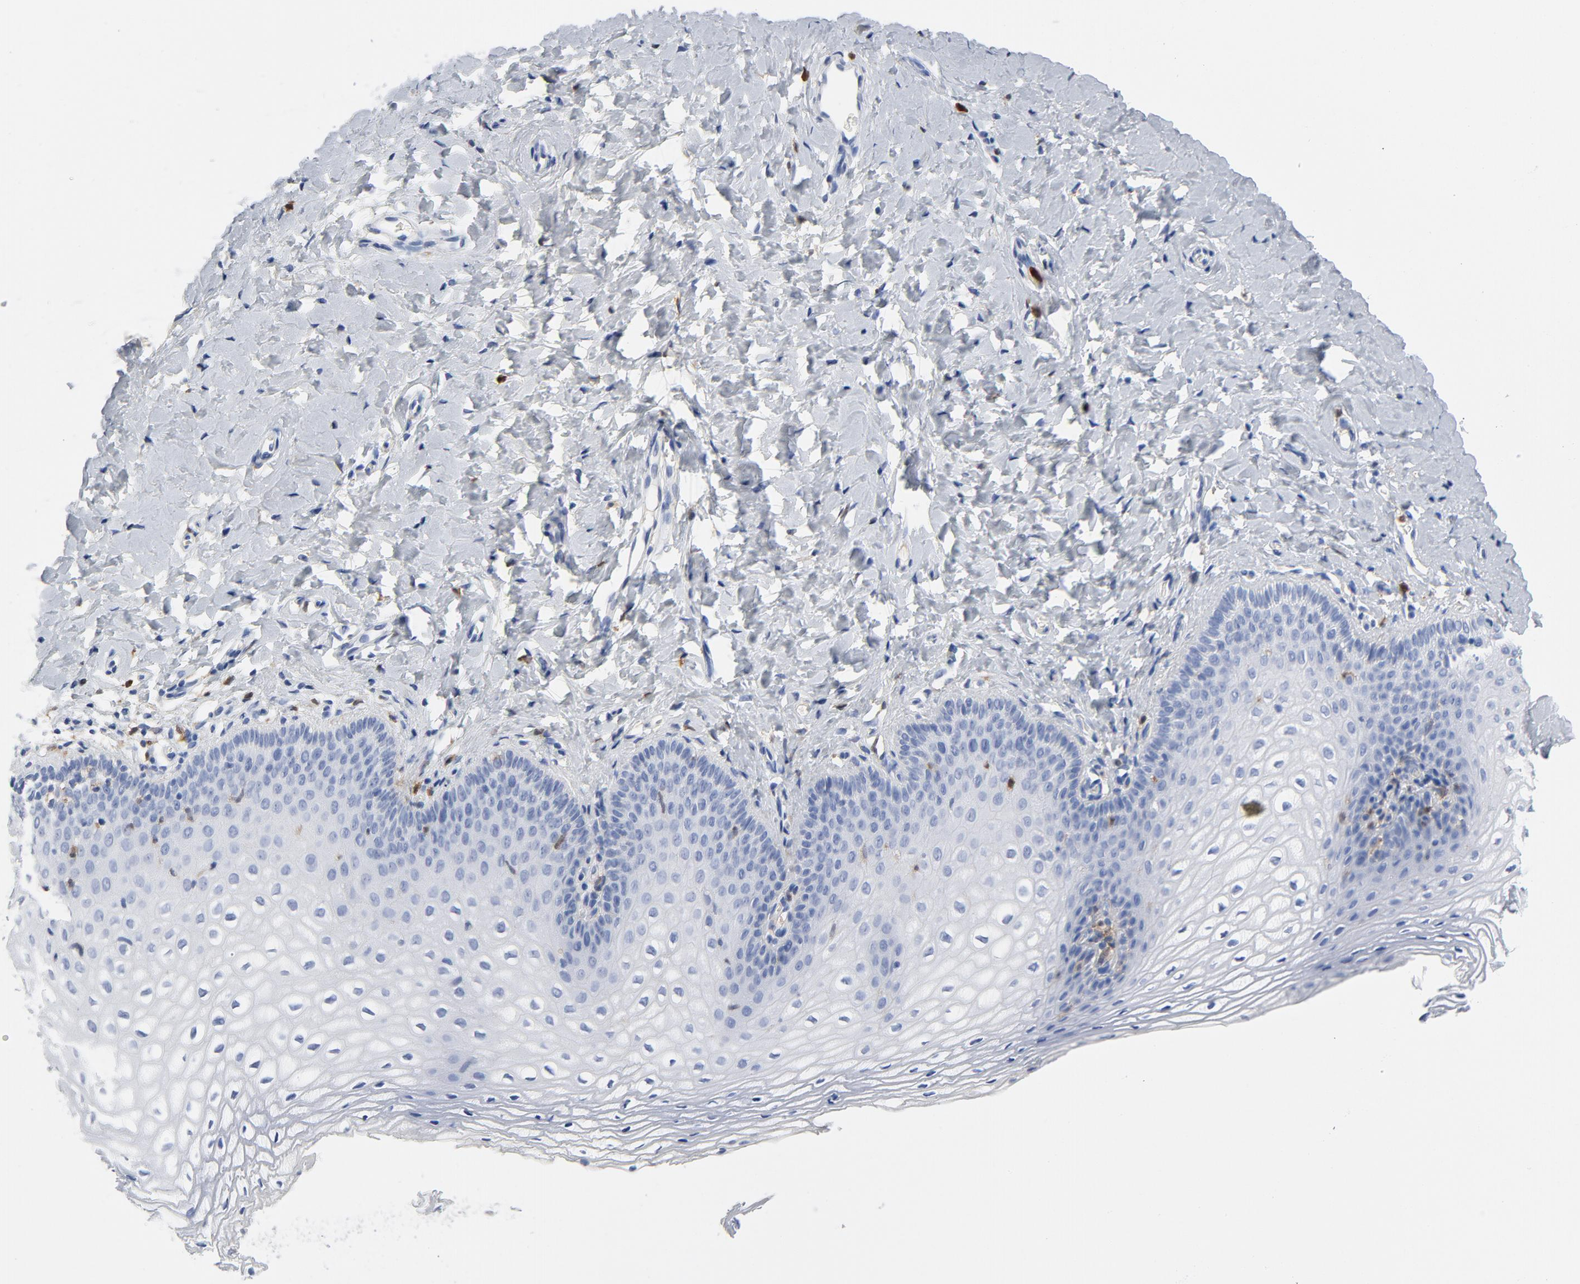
{"staining": {"intensity": "negative", "quantity": "none", "location": "none"}, "tissue": "vagina", "cell_type": "Squamous epithelial cells", "image_type": "normal", "snomed": [{"axis": "morphology", "description": "Normal tissue, NOS"}, {"axis": "topography", "description": "Vagina"}], "caption": "High power microscopy photomicrograph of an immunohistochemistry histopathology image of benign vagina, revealing no significant expression in squamous epithelial cells. Nuclei are stained in blue.", "gene": "NCF1", "patient": {"sex": "female", "age": 55}}